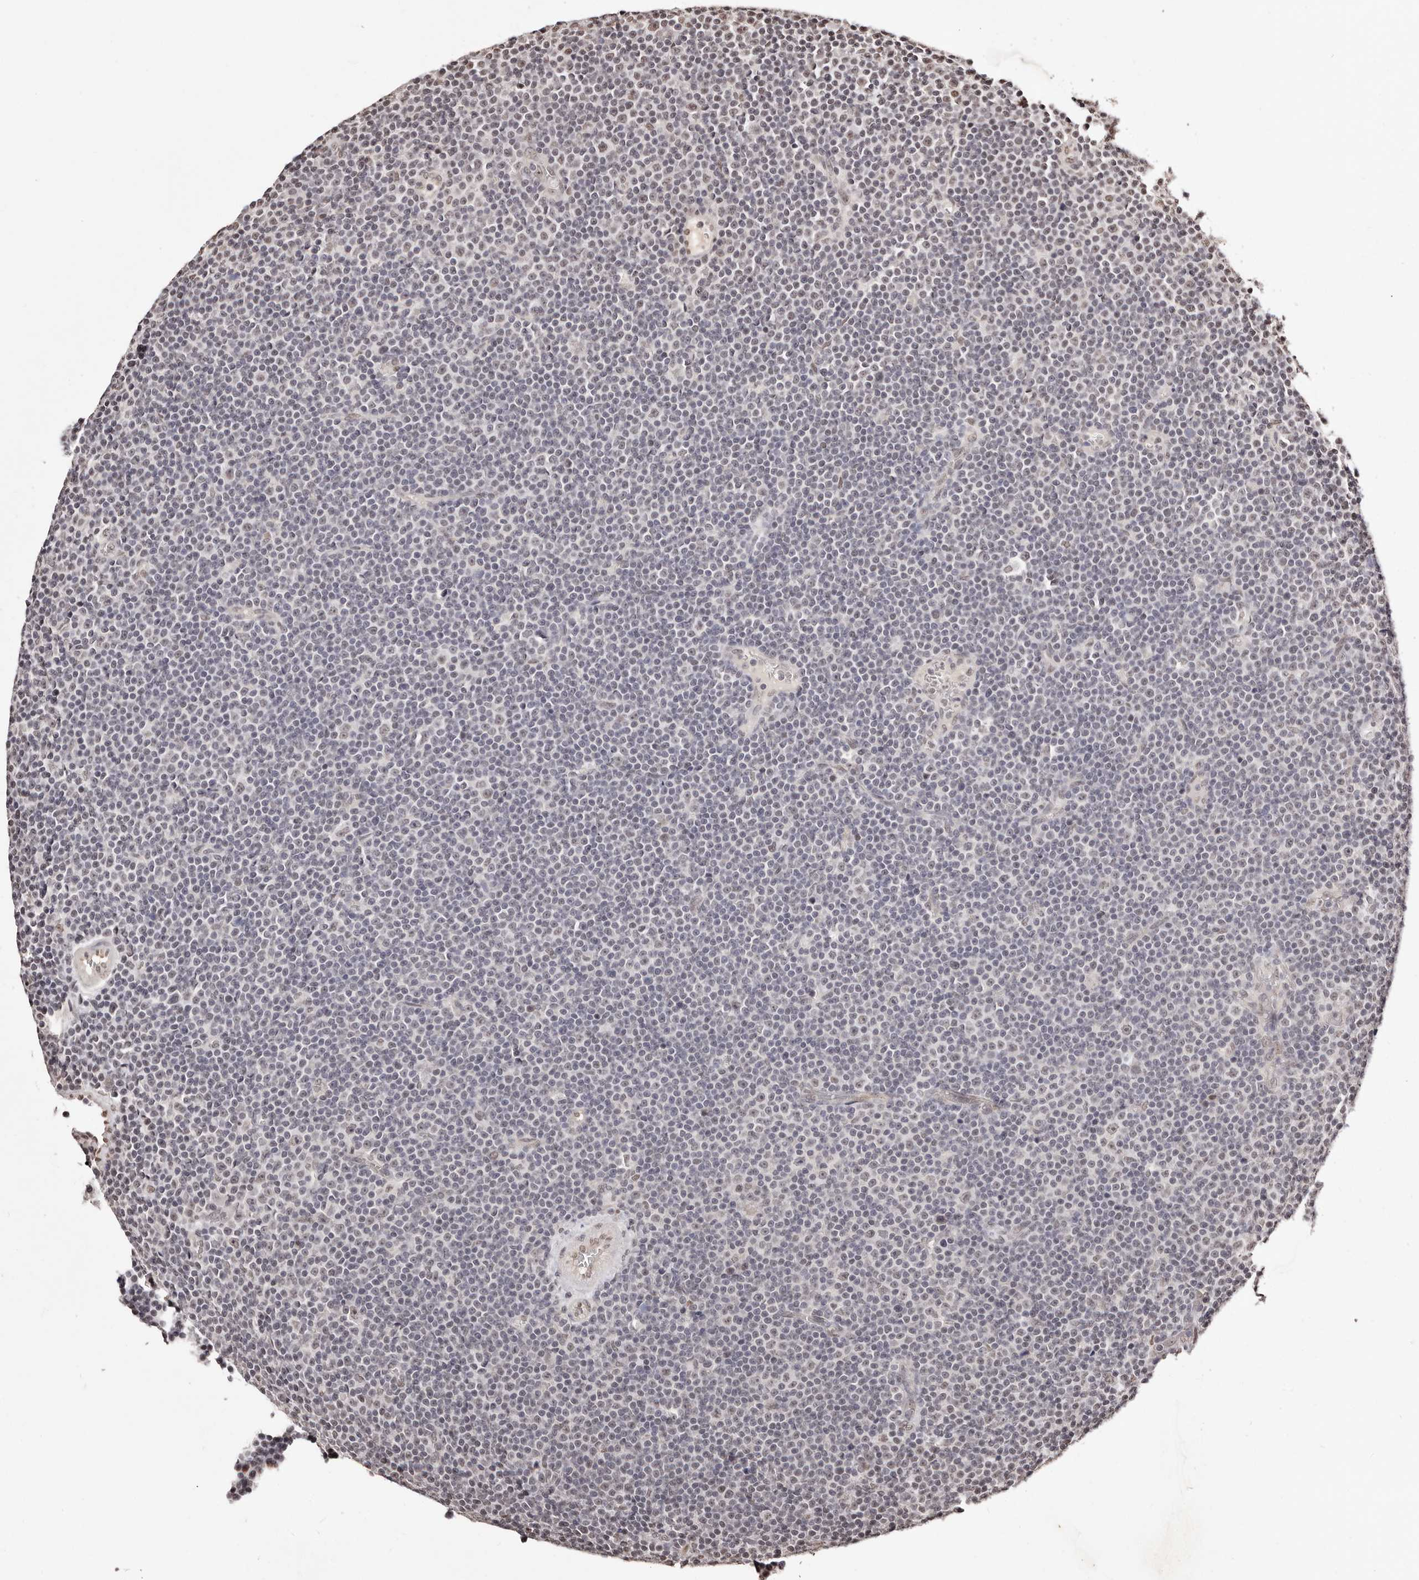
{"staining": {"intensity": "negative", "quantity": "none", "location": "none"}, "tissue": "lymphoma", "cell_type": "Tumor cells", "image_type": "cancer", "snomed": [{"axis": "morphology", "description": "Malignant lymphoma, non-Hodgkin's type, Low grade"}, {"axis": "topography", "description": "Lymph node"}], "caption": "This is an IHC micrograph of lymphoma. There is no positivity in tumor cells.", "gene": "BICRAL", "patient": {"sex": "female", "age": 67}}